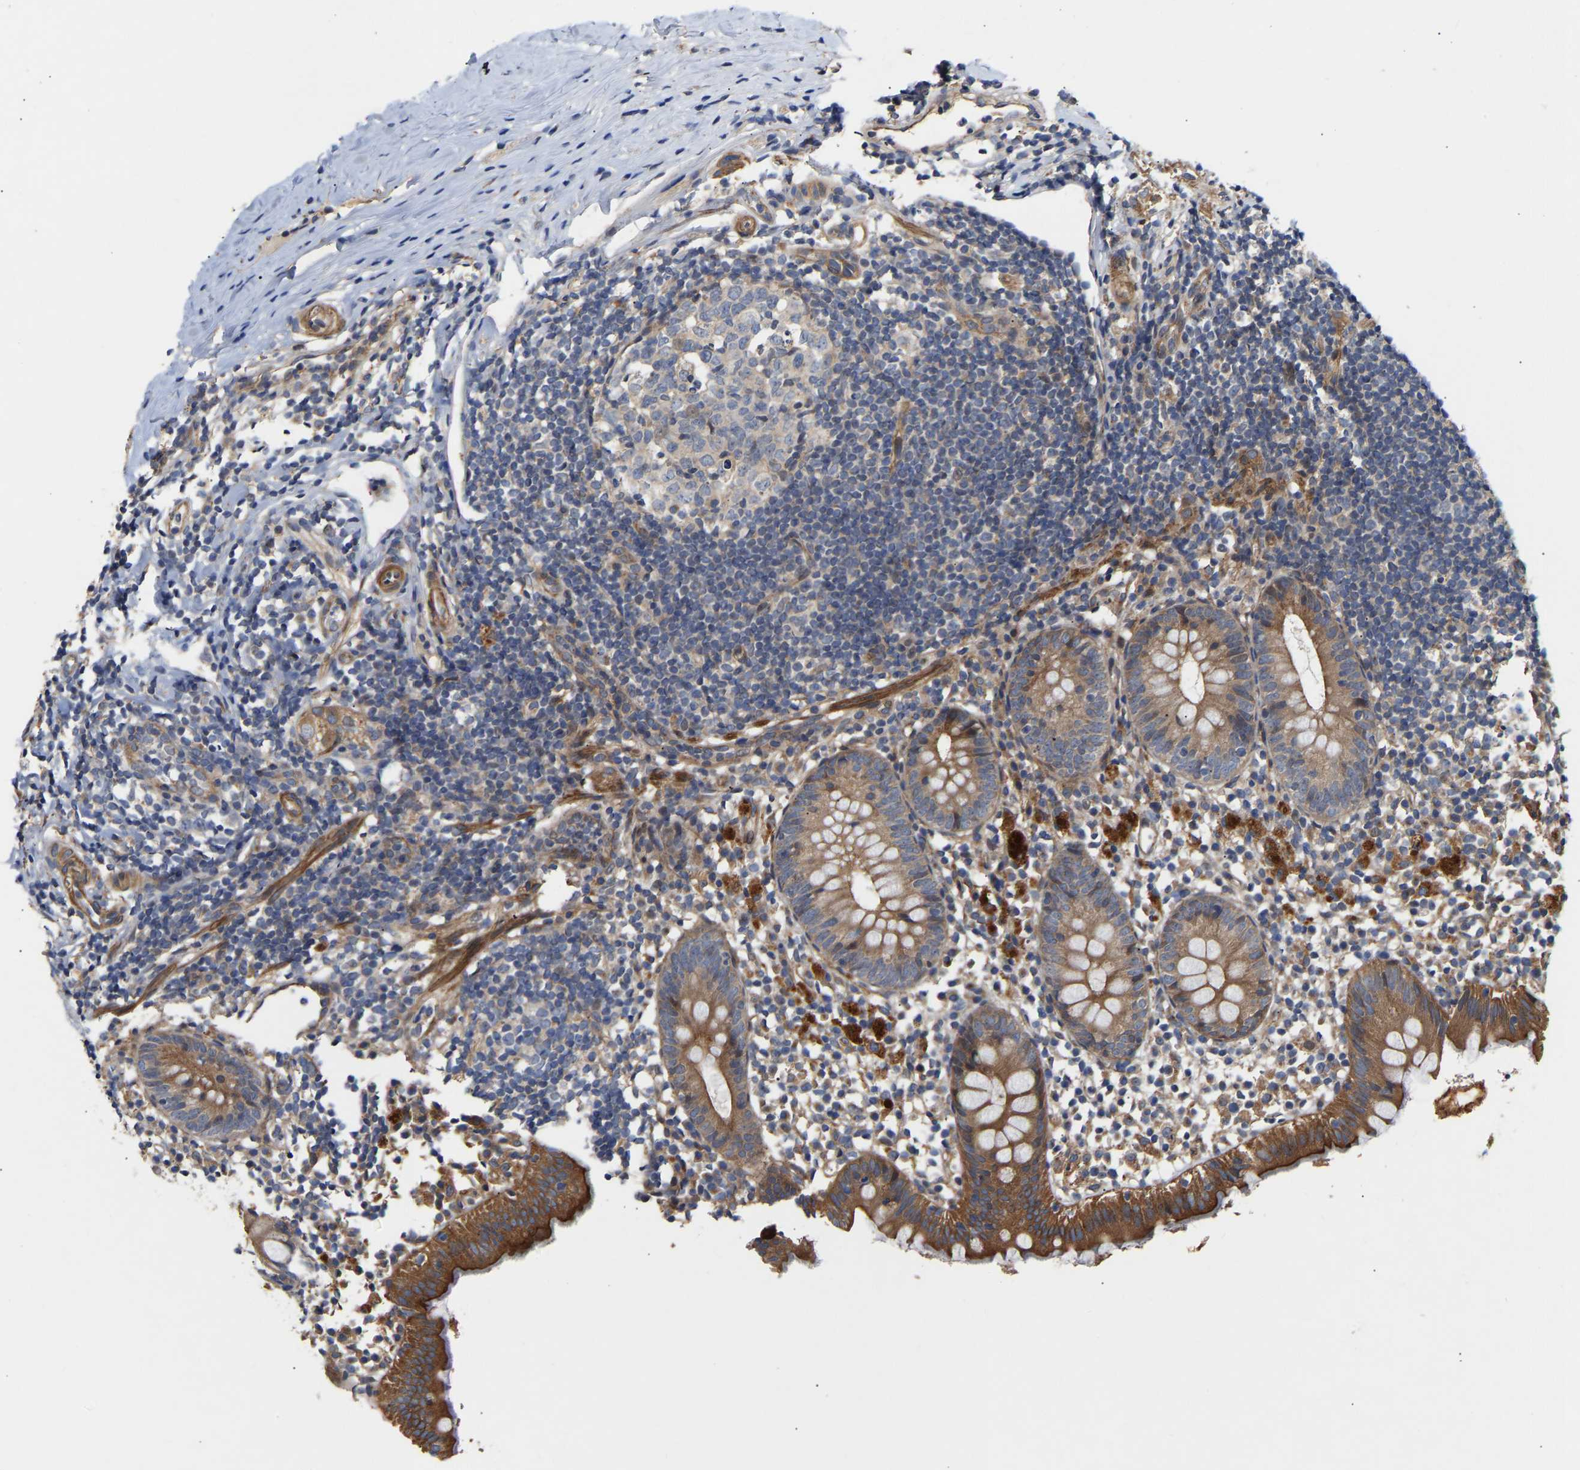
{"staining": {"intensity": "moderate", "quantity": ">75%", "location": "cytoplasmic/membranous"}, "tissue": "appendix", "cell_type": "Glandular cells", "image_type": "normal", "snomed": [{"axis": "morphology", "description": "Normal tissue, NOS"}, {"axis": "topography", "description": "Appendix"}], "caption": "Immunohistochemical staining of unremarkable appendix displays >75% levels of moderate cytoplasmic/membranous protein expression in about >75% of glandular cells. (Stains: DAB in brown, nuclei in blue, Microscopy: brightfield microscopy at high magnification).", "gene": "KASH5", "patient": {"sex": "female", "age": 20}}